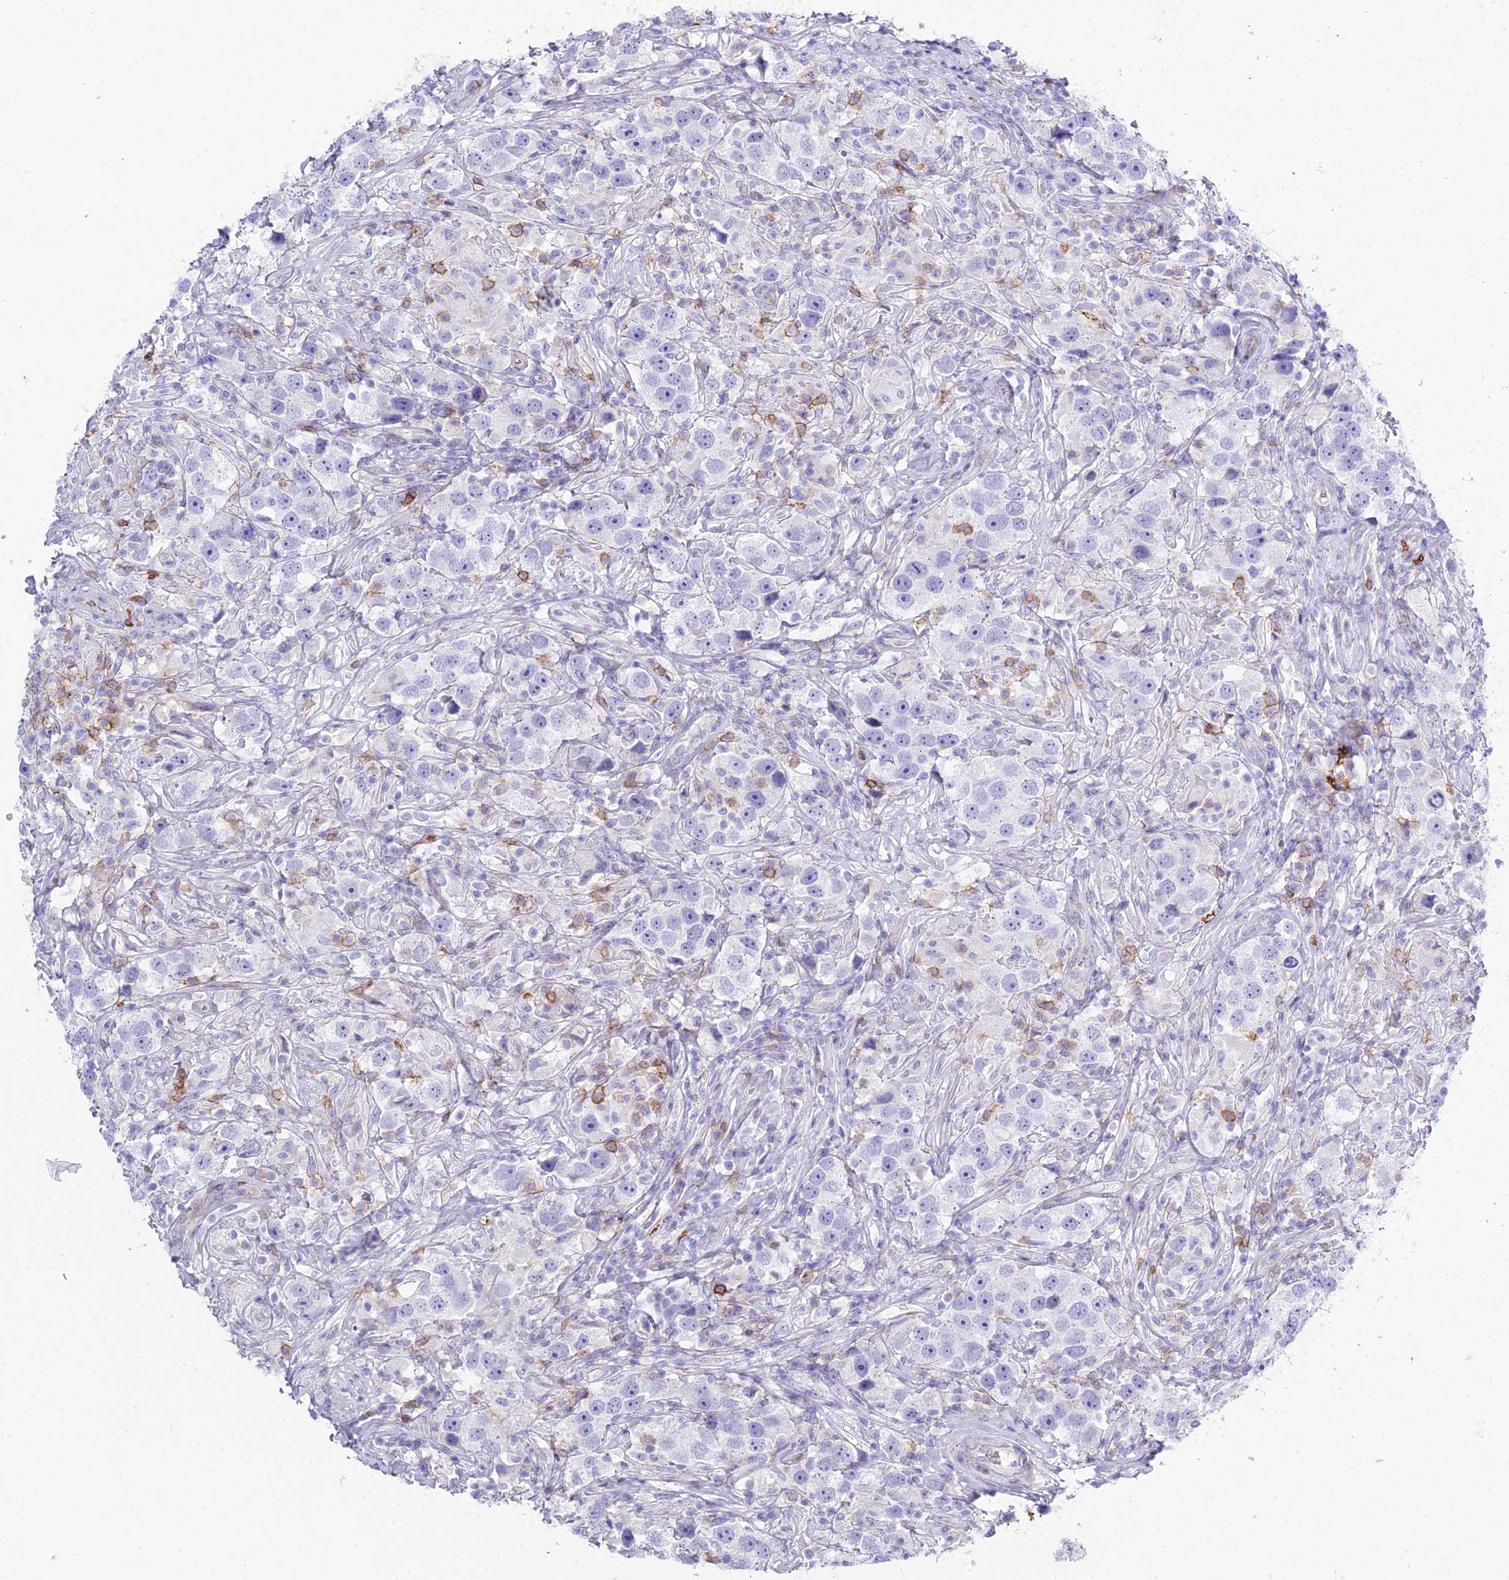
{"staining": {"intensity": "negative", "quantity": "none", "location": "none"}, "tissue": "testis cancer", "cell_type": "Tumor cells", "image_type": "cancer", "snomed": [{"axis": "morphology", "description": "Seminoma, NOS"}, {"axis": "topography", "description": "Testis"}], "caption": "Testis cancer (seminoma) stained for a protein using IHC demonstrates no staining tumor cells.", "gene": "OR1Q1", "patient": {"sex": "male", "age": 49}}